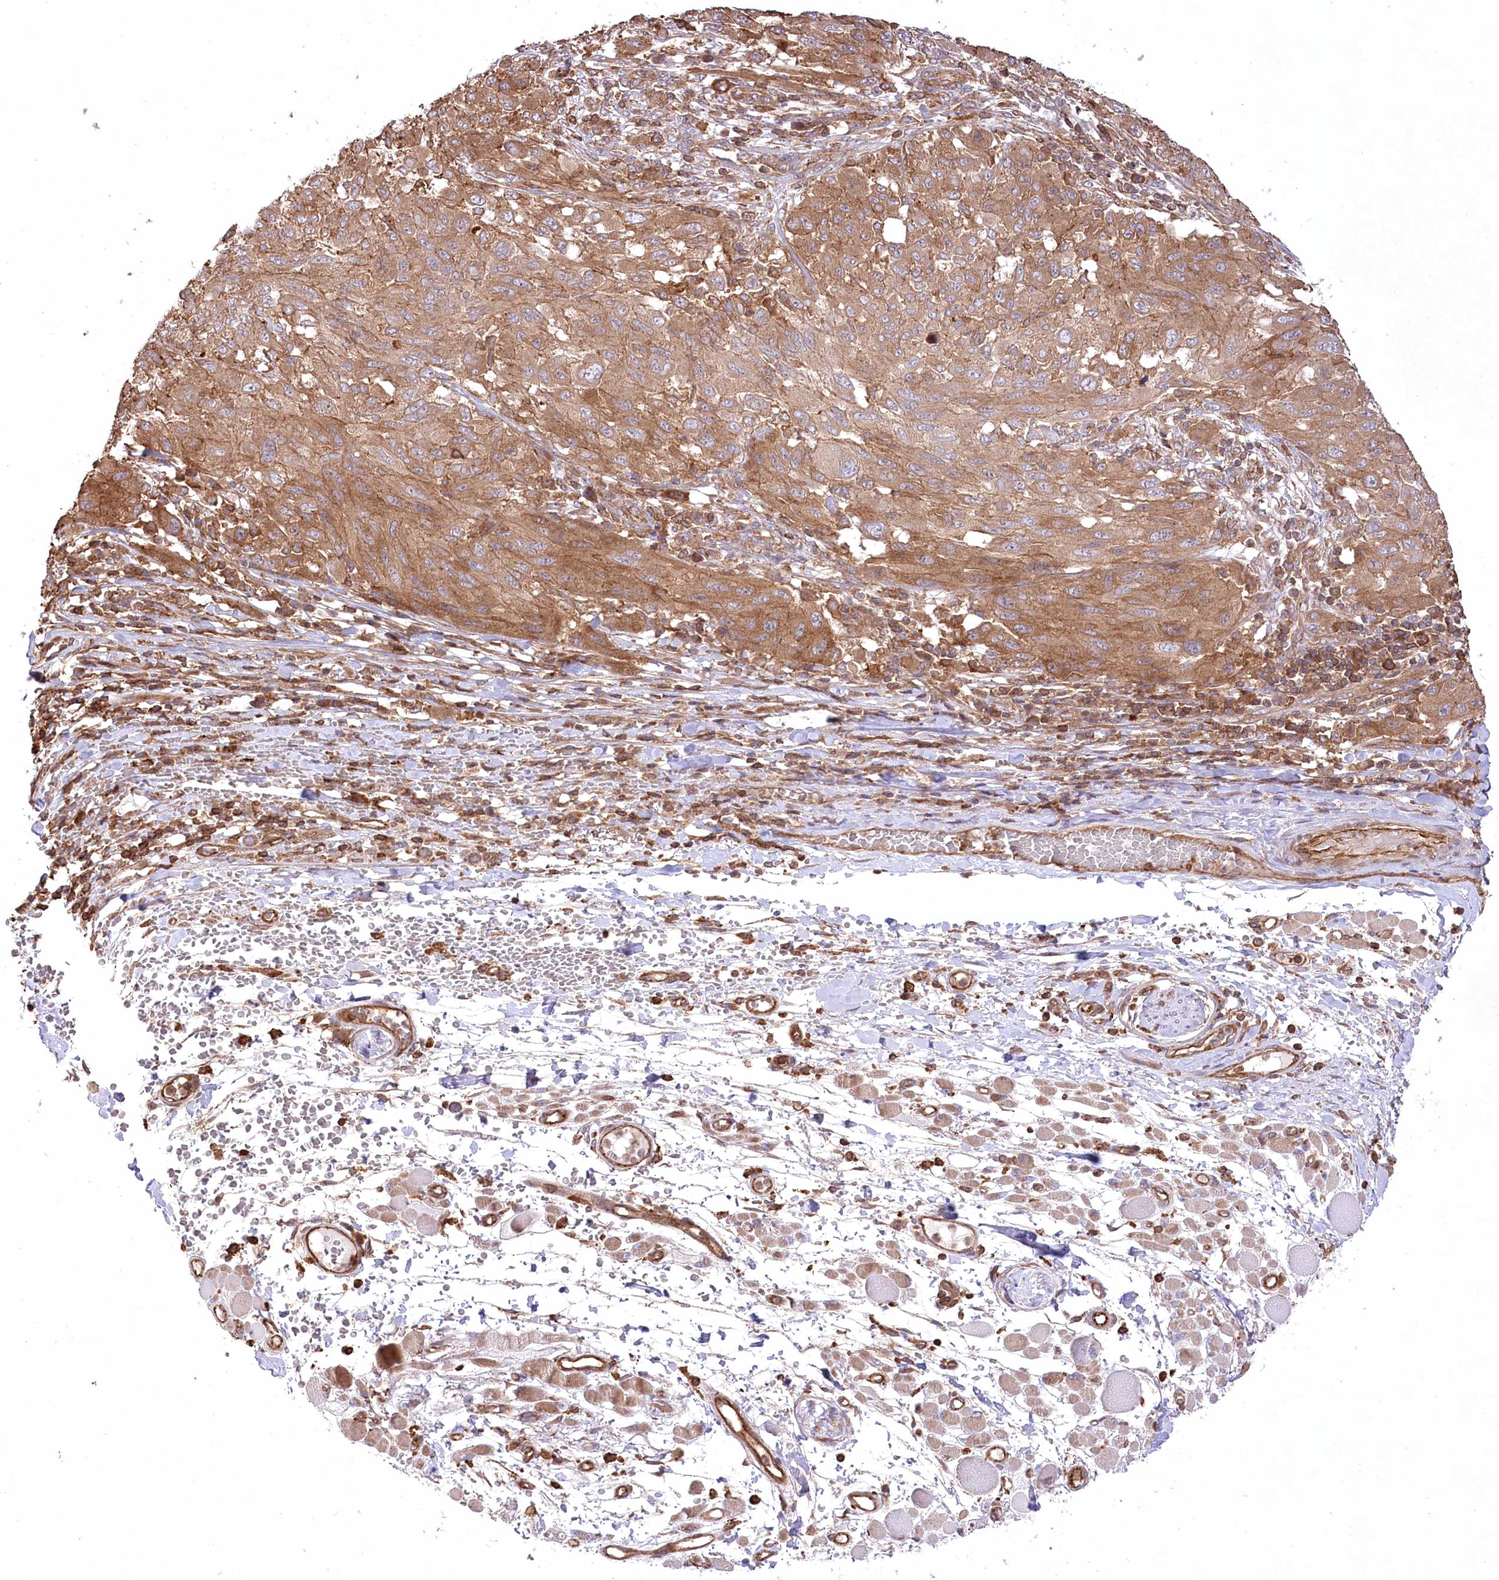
{"staining": {"intensity": "moderate", "quantity": ">75%", "location": "cytoplasmic/membranous"}, "tissue": "melanoma", "cell_type": "Tumor cells", "image_type": "cancer", "snomed": [{"axis": "morphology", "description": "Malignant melanoma, NOS"}, {"axis": "topography", "description": "Skin"}], "caption": "Malignant melanoma was stained to show a protein in brown. There is medium levels of moderate cytoplasmic/membranous positivity in approximately >75% of tumor cells.", "gene": "UMPS", "patient": {"sex": "female", "age": 91}}